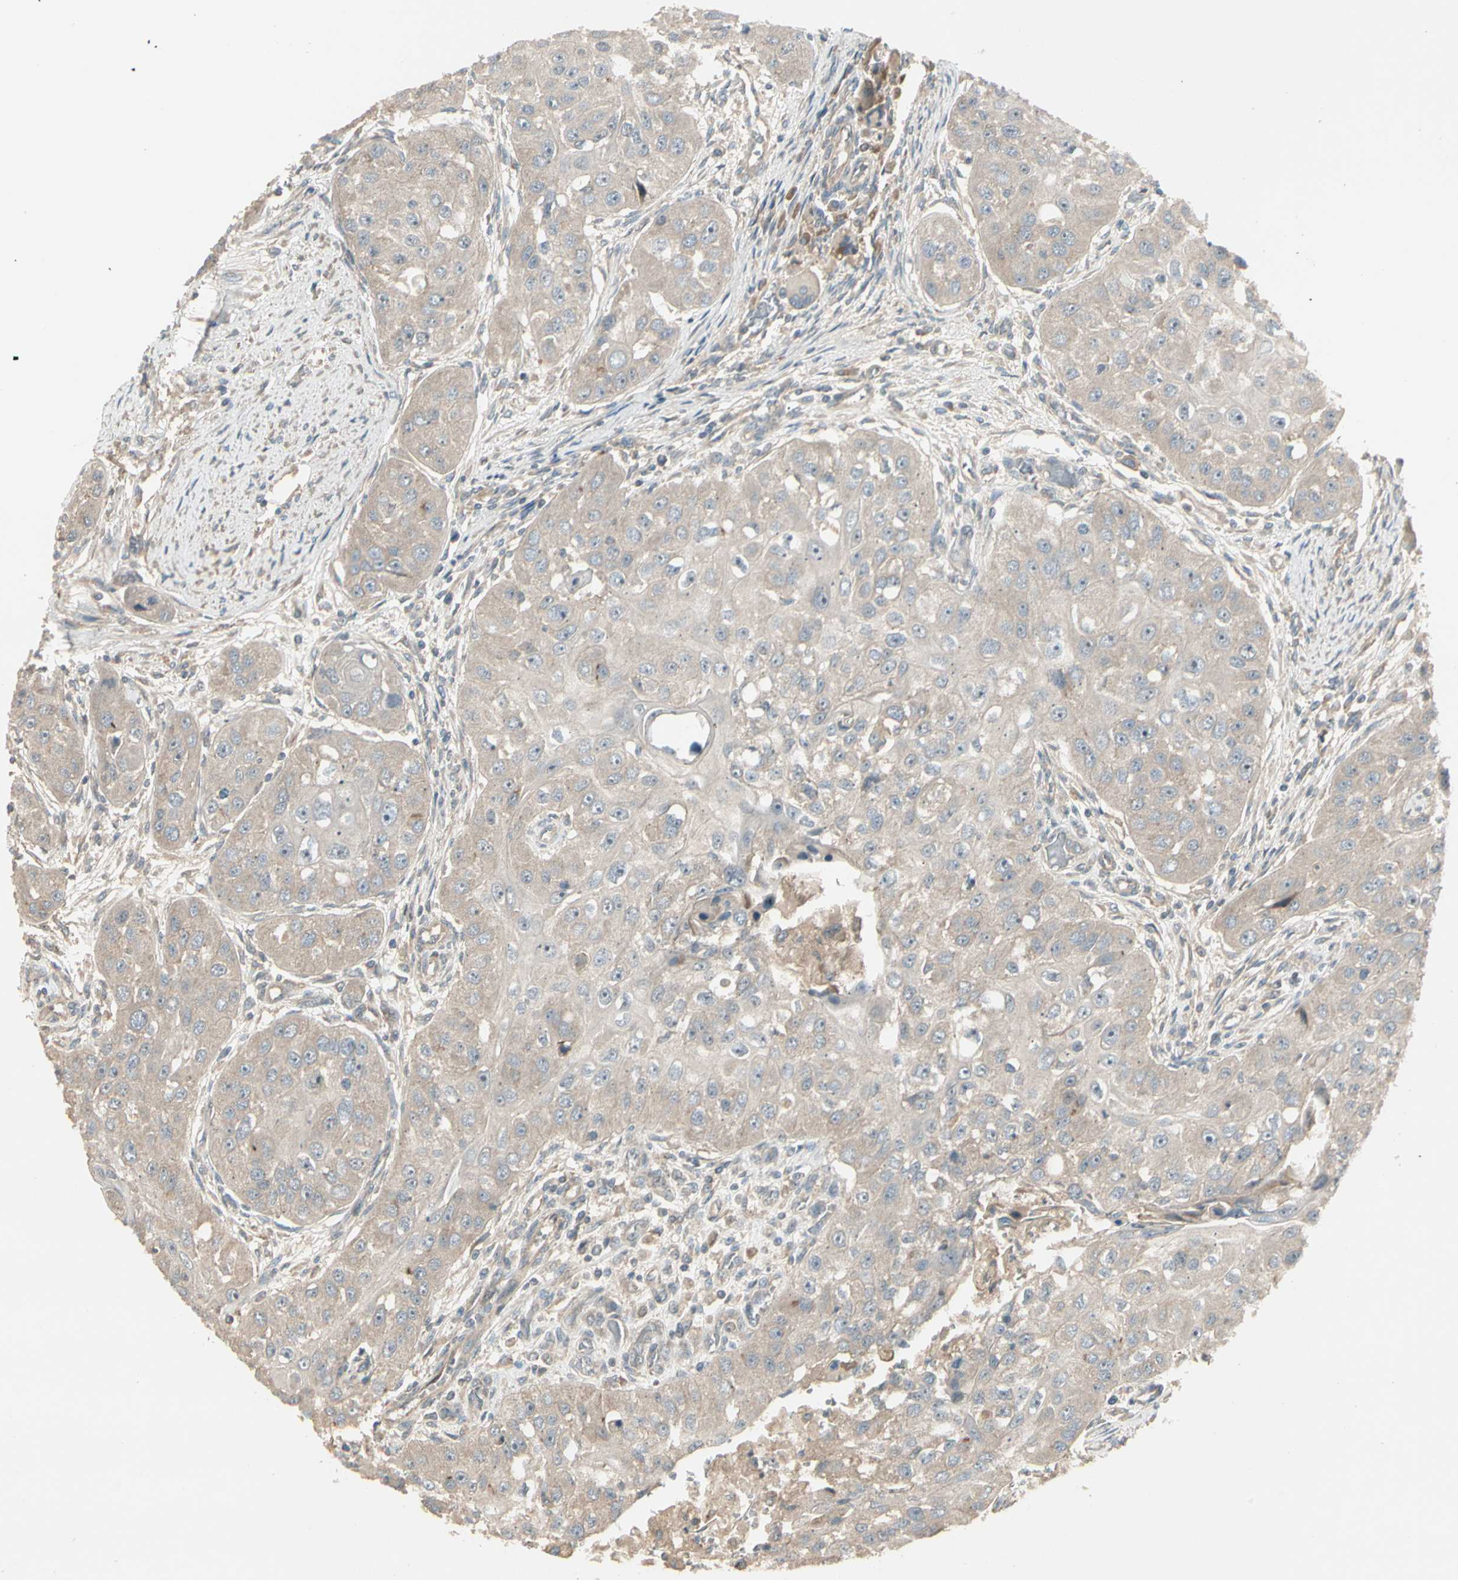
{"staining": {"intensity": "weak", "quantity": ">75%", "location": "cytoplasmic/membranous"}, "tissue": "head and neck cancer", "cell_type": "Tumor cells", "image_type": "cancer", "snomed": [{"axis": "morphology", "description": "Normal tissue, NOS"}, {"axis": "morphology", "description": "Squamous cell carcinoma, NOS"}, {"axis": "topography", "description": "Skeletal muscle"}, {"axis": "topography", "description": "Head-Neck"}], "caption": "IHC (DAB (3,3'-diaminobenzidine)) staining of human head and neck cancer (squamous cell carcinoma) shows weak cytoplasmic/membranous protein expression in about >75% of tumor cells.", "gene": "ACVR1", "patient": {"sex": "male", "age": 51}}